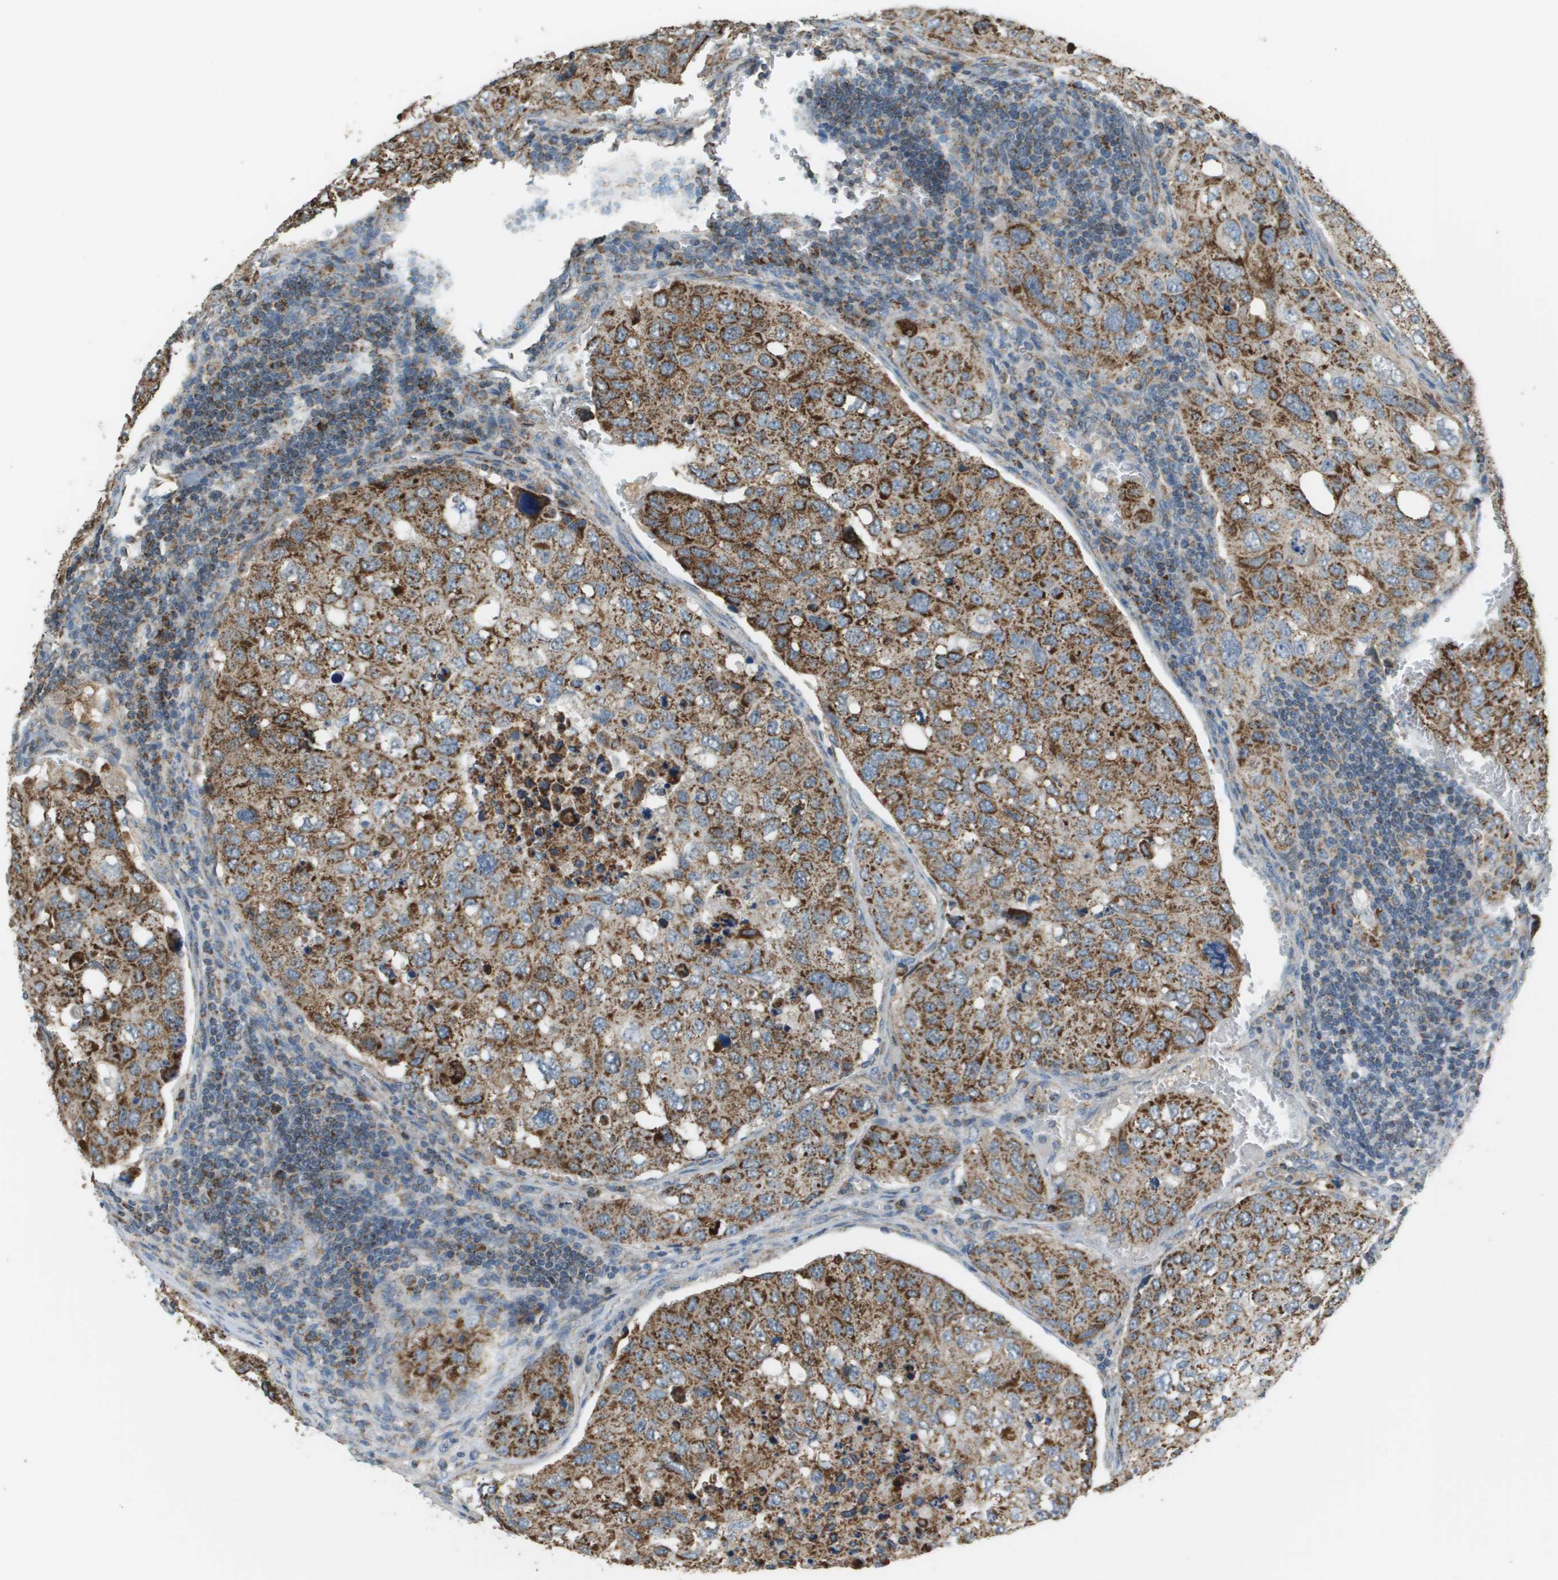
{"staining": {"intensity": "strong", "quantity": ">75%", "location": "cytoplasmic/membranous"}, "tissue": "urothelial cancer", "cell_type": "Tumor cells", "image_type": "cancer", "snomed": [{"axis": "morphology", "description": "Urothelial carcinoma, High grade"}, {"axis": "topography", "description": "Lymph node"}, {"axis": "topography", "description": "Urinary bladder"}], "caption": "A photomicrograph showing strong cytoplasmic/membranous expression in about >75% of tumor cells in urothelial cancer, as visualized by brown immunohistochemical staining.", "gene": "FH", "patient": {"sex": "male", "age": 51}}